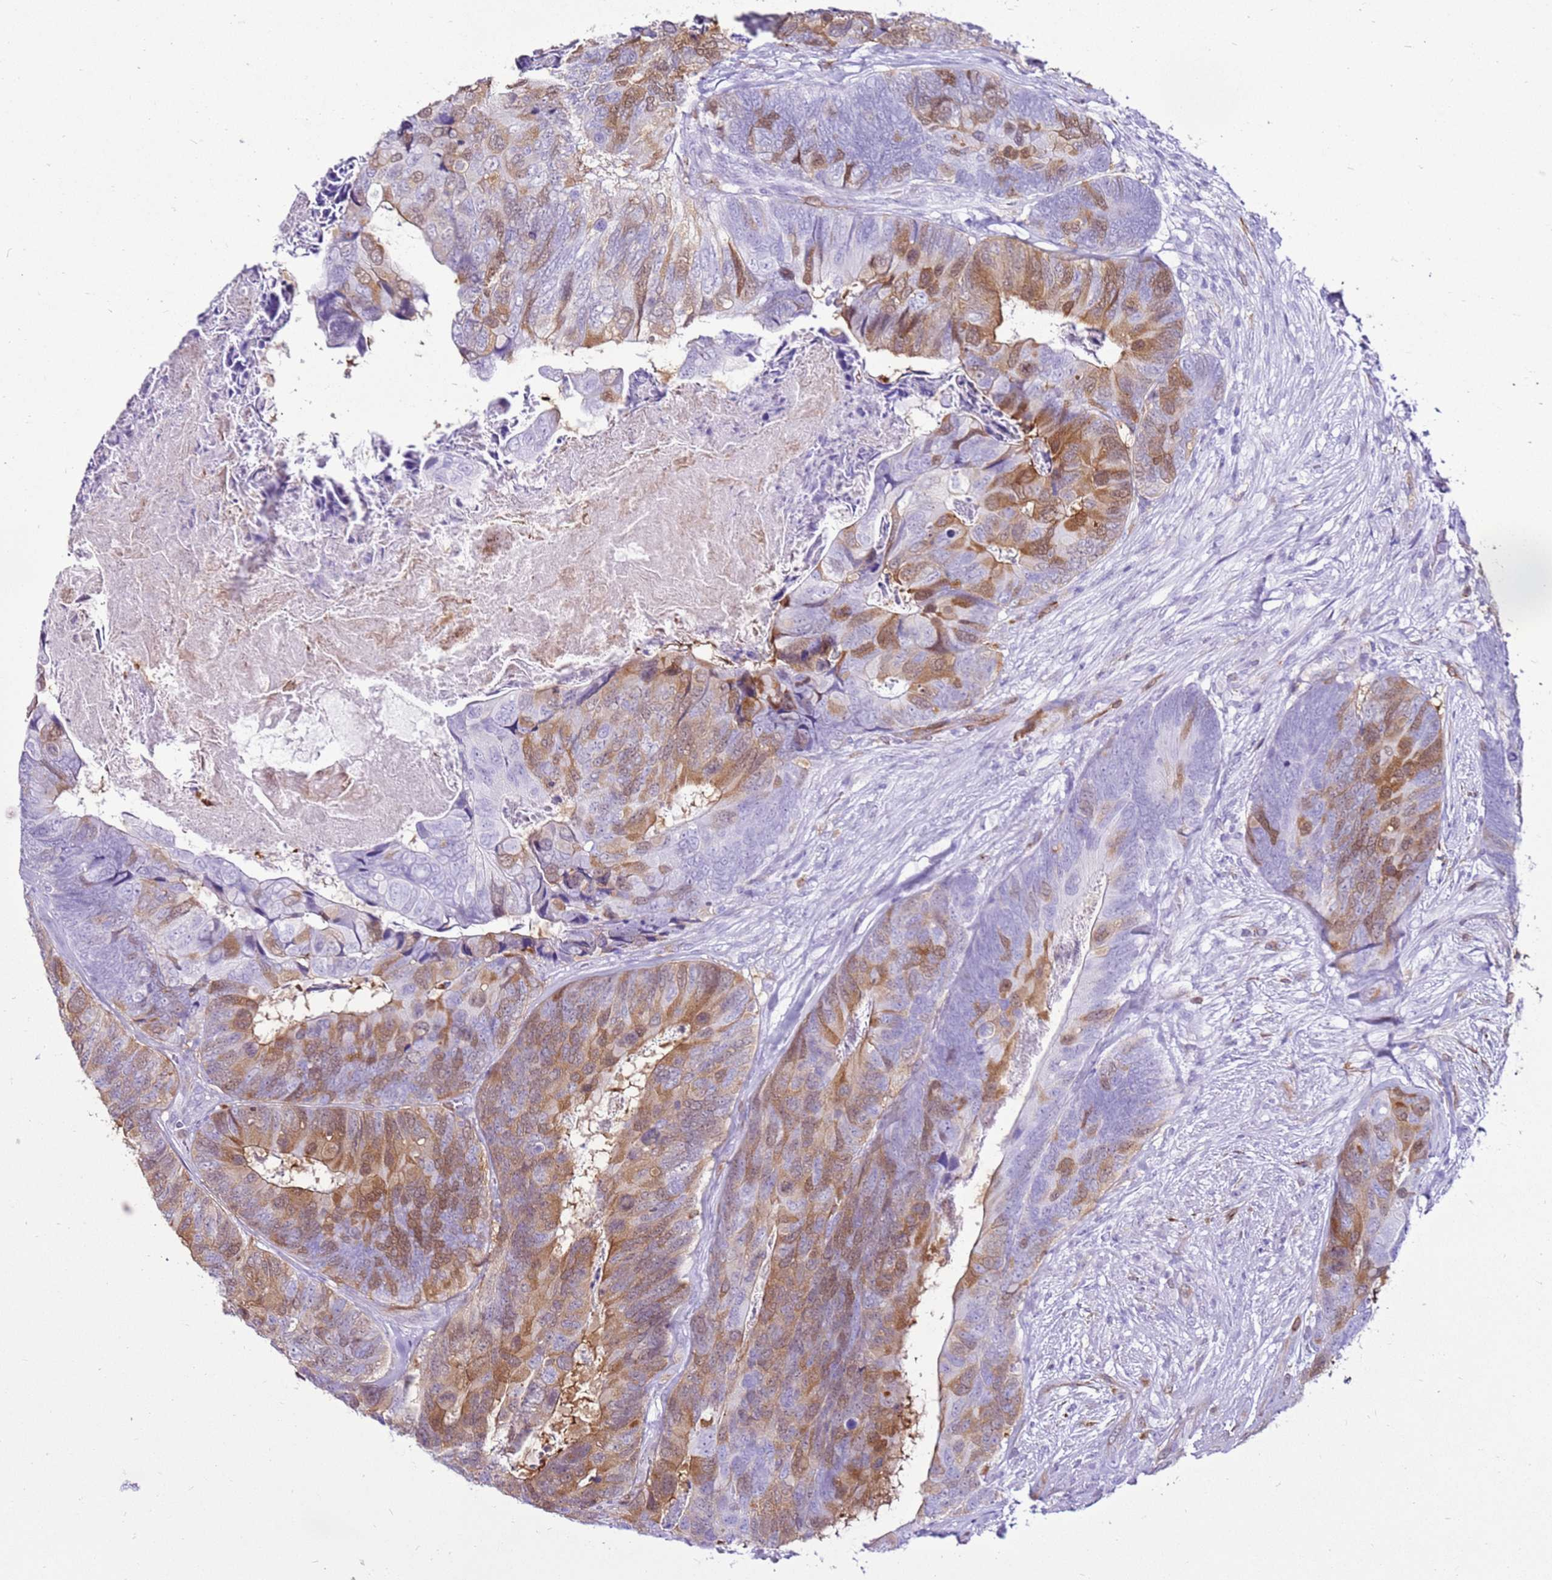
{"staining": {"intensity": "moderate", "quantity": "<25%", "location": "cytoplasmic/membranous"}, "tissue": "colorectal cancer", "cell_type": "Tumor cells", "image_type": "cancer", "snomed": [{"axis": "morphology", "description": "Adenocarcinoma, NOS"}, {"axis": "topography", "description": "Colon"}], "caption": "High-power microscopy captured an immunohistochemistry micrograph of adenocarcinoma (colorectal), revealing moderate cytoplasmic/membranous positivity in about <25% of tumor cells. Using DAB (brown) and hematoxylin (blue) stains, captured at high magnification using brightfield microscopy.", "gene": "SPC25", "patient": {"sex": "female", "age": 67}}